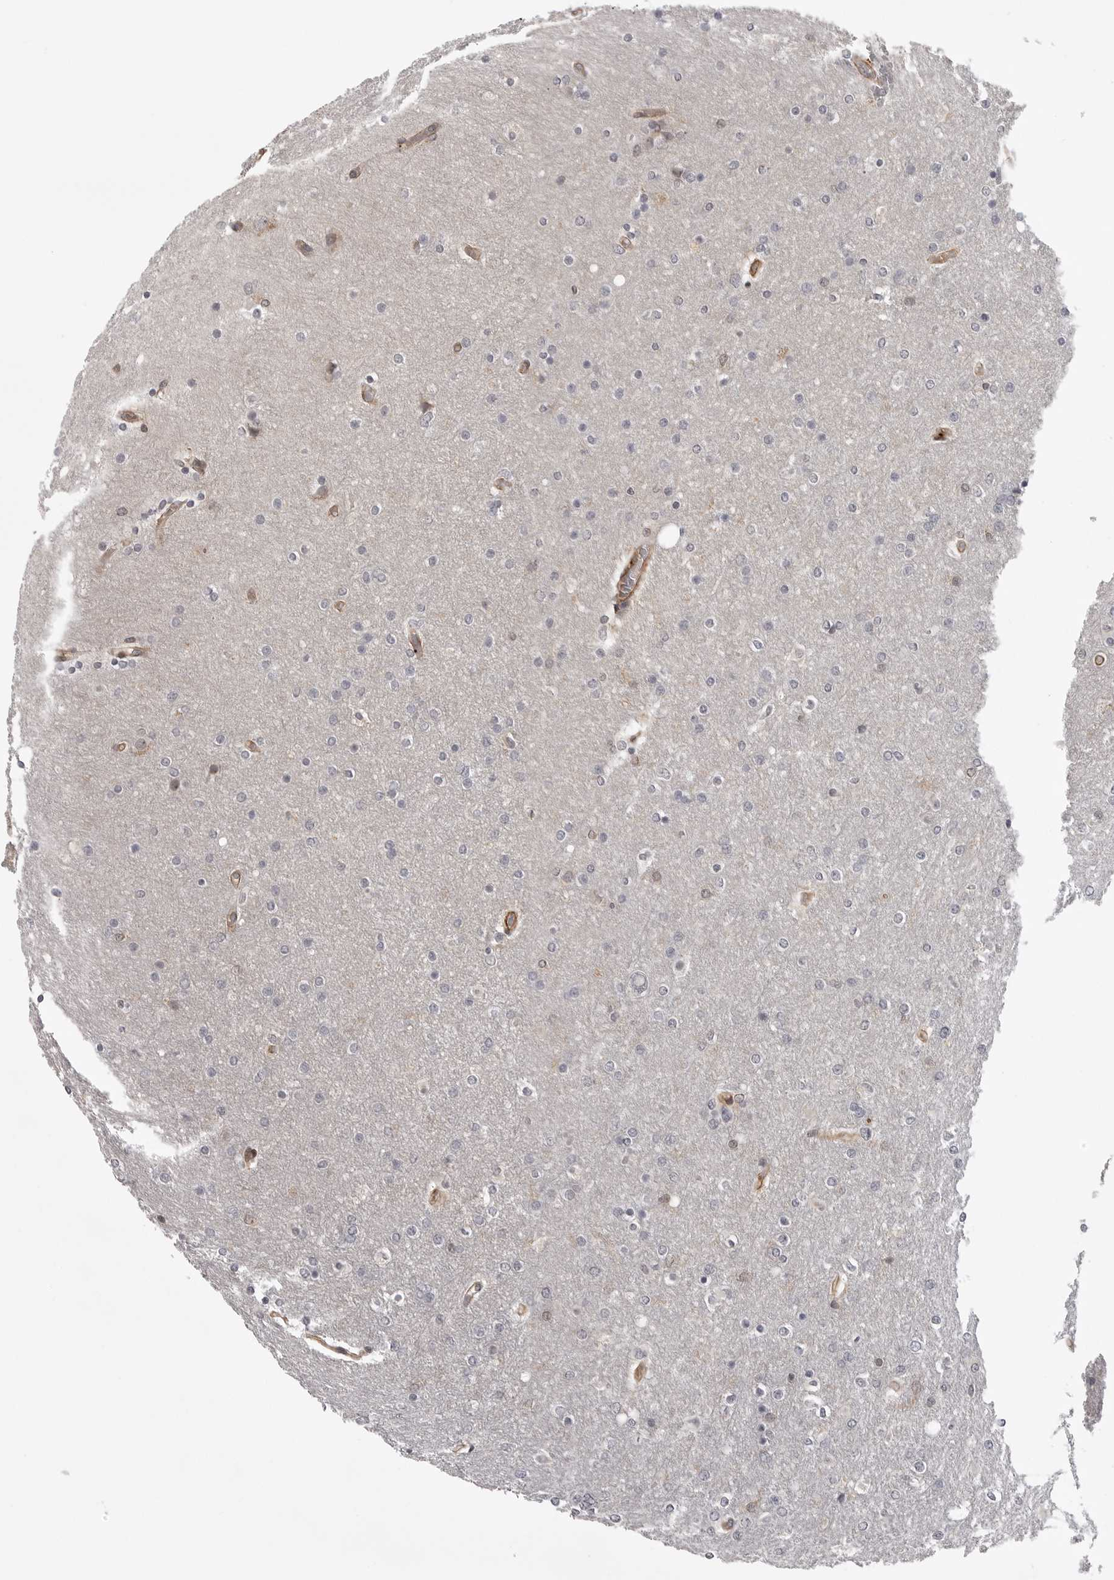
{"staining": {"intensity": "negative", "quantity": "none", "location": "none"}, "tissue": "glioma", "cell_type": "Tumor cells", "image_type": "cancer", "snomed": [{"axis": "morphology", "description": "Glioma, malignant, High grade"}, {"axis": "topography", "description": "Cerebral cortex"}], "caption": "High-grade glioma (malignant) stained for a protein using immunohistochemistry demonstrates no positivity tumor cells.", "gene": "TUT4", "patient": {"sex": "female", "age": 36}}